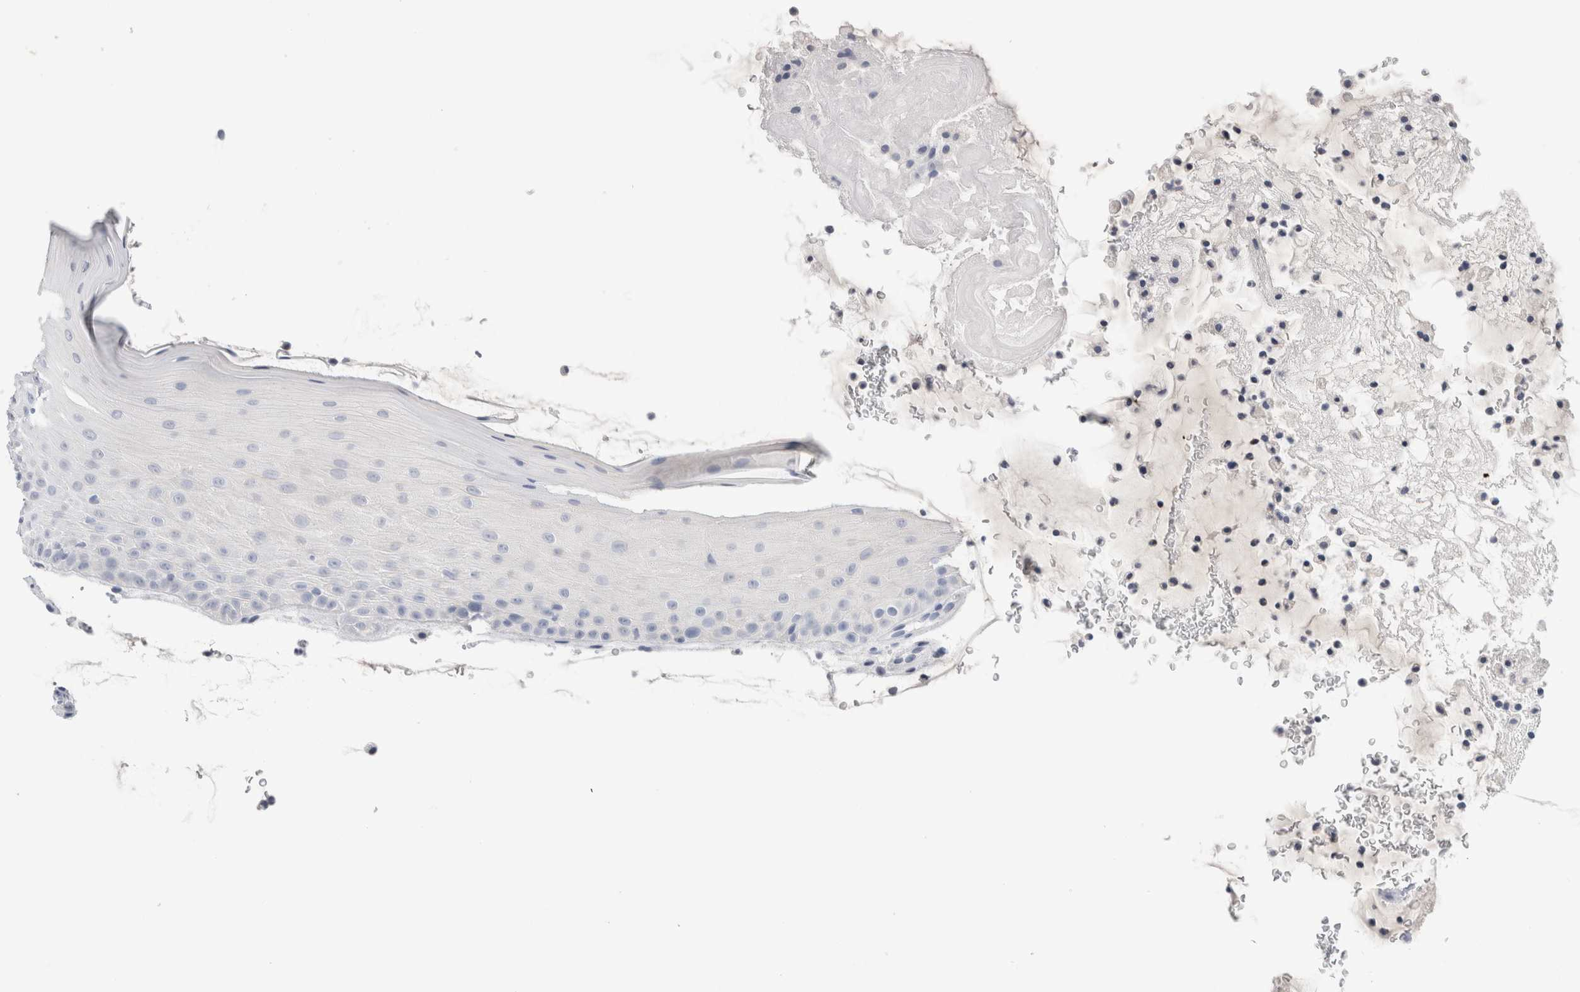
{"staining": {"intensity": "negative", "quantity": "none", "location": "none"}, "tissue": "oral mucosa", "cell_type": "Squamous epithelial cells", "image_type": "normal", "snomed": [{"axis": "morphology", "description": "Normal tissue, NOS"}, {"axis": "topography", "description": "Oral tissue"}], "caption": "This micrograph is of normal oral mucosa stained with immunohistochemistry to label a protein in brown with the nuclei are counter-stained blue. There is no positivity in squamous epithelial cells. (Brightfield microscopy of DAB (3,3'-diaminobenzidine) immunohistochemistry (IHC) at high magnification).", "gene": "SLC22A12", "patient": {"sex": "male", "age": 13}}